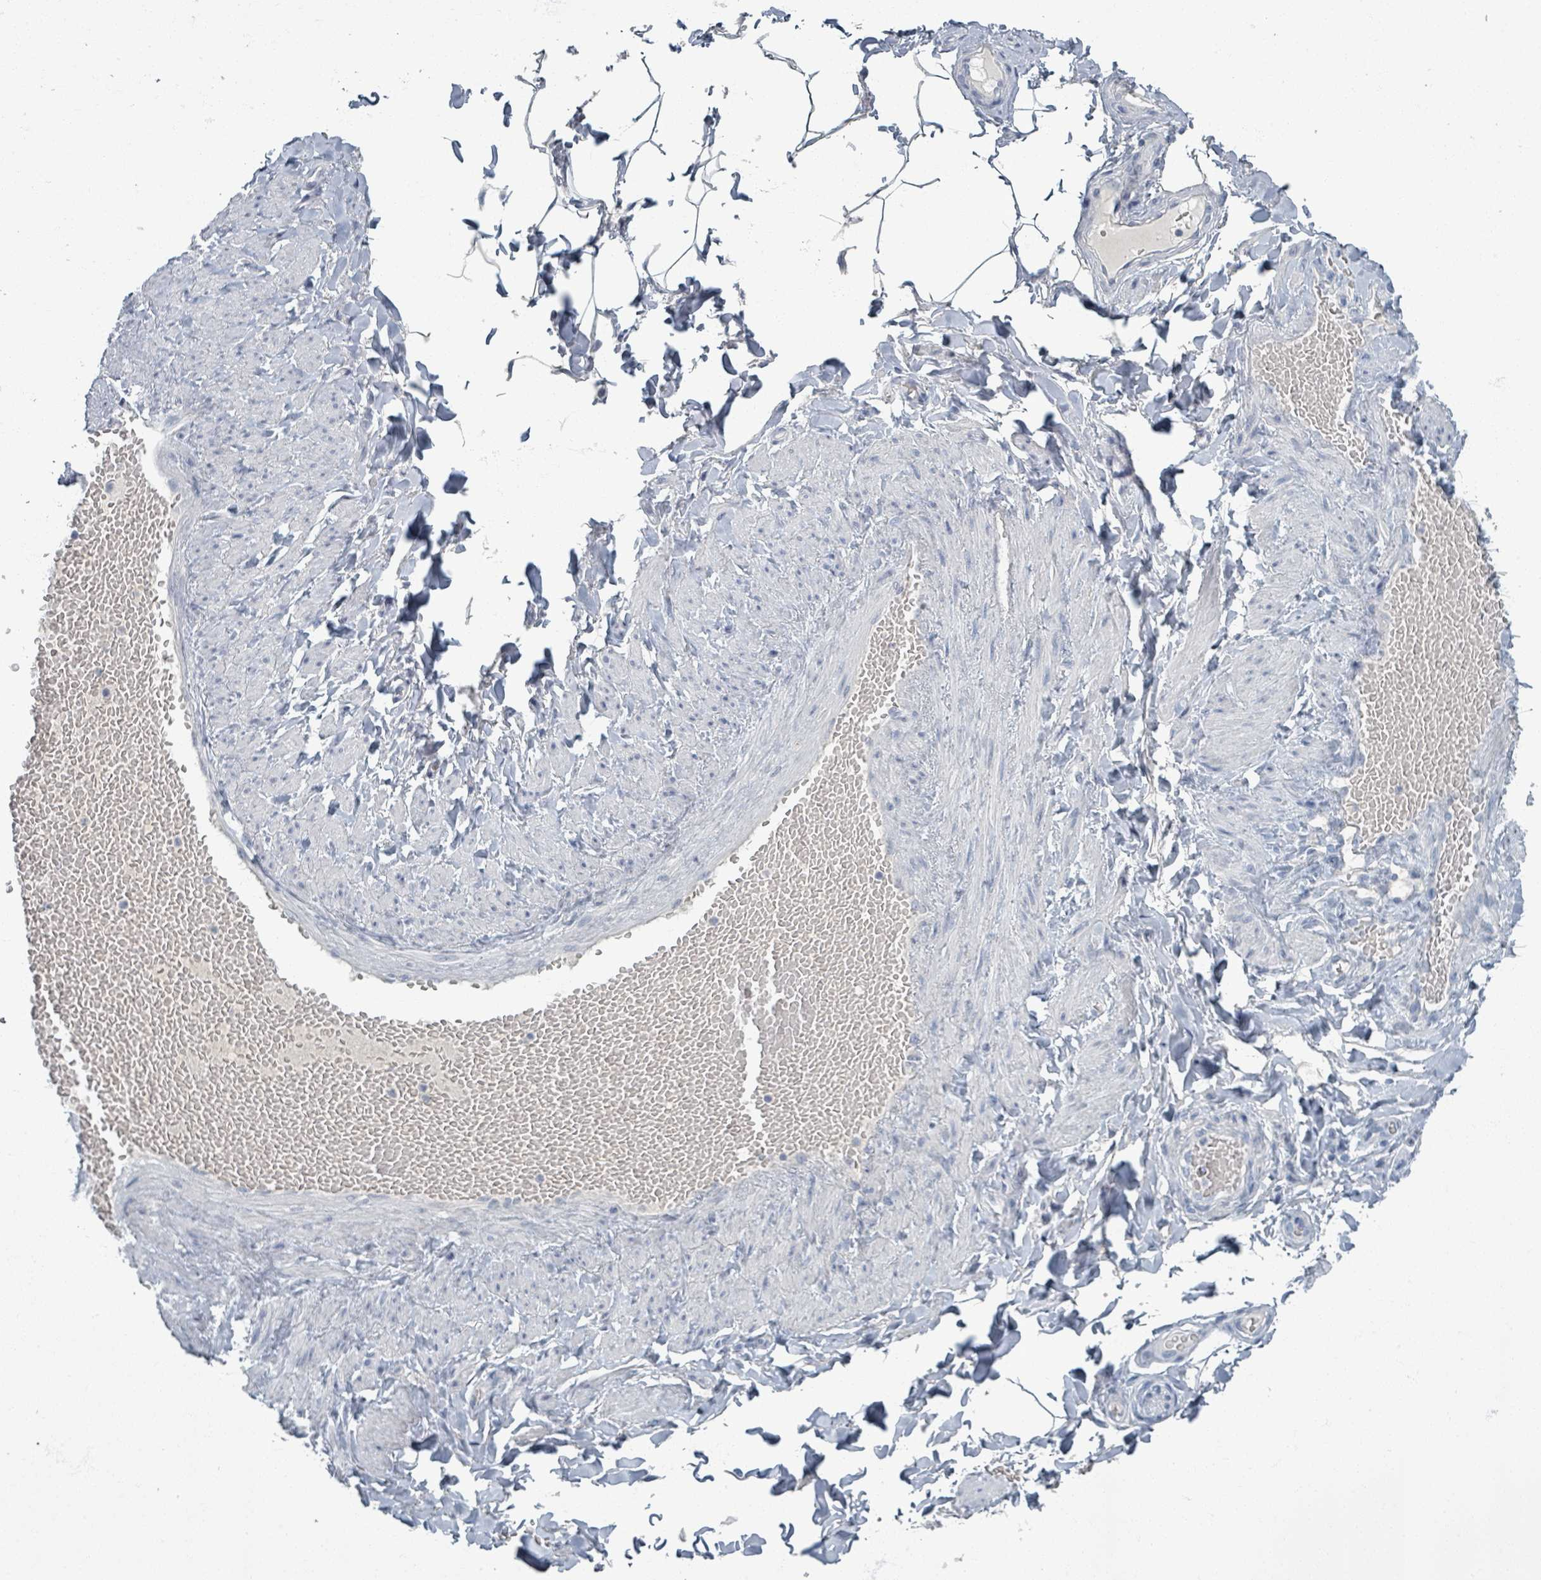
{"staining": {"intensity": "negative", "quantity": "none", "location": "none"}, "tissue": "adipose tissue", "cell_type": "Adipocytes", "image_type": "normal", "snomed": [{"axis": "morphology", "description": "Normal tissue, NOS"}, {"axis": "topography", "description": "Soft tissue"}, {"axis": "topography", "description": "Vascular tissue"}], "caption": "High magnification brightfield microscopy of benign adipose tissue stained with DAB (brown) and counterstained with hematoxylin (blue): adipocytes show no significant expression. (Stains: DAB (3,3'-diaminobenzidine) immunohistochemistry (IHC) with hematoxylin counter stain, Microscopy: brightfield microscopy at high magnification).", "gene": "WNT11", "patient": {"sex": "male", "age": 54}}